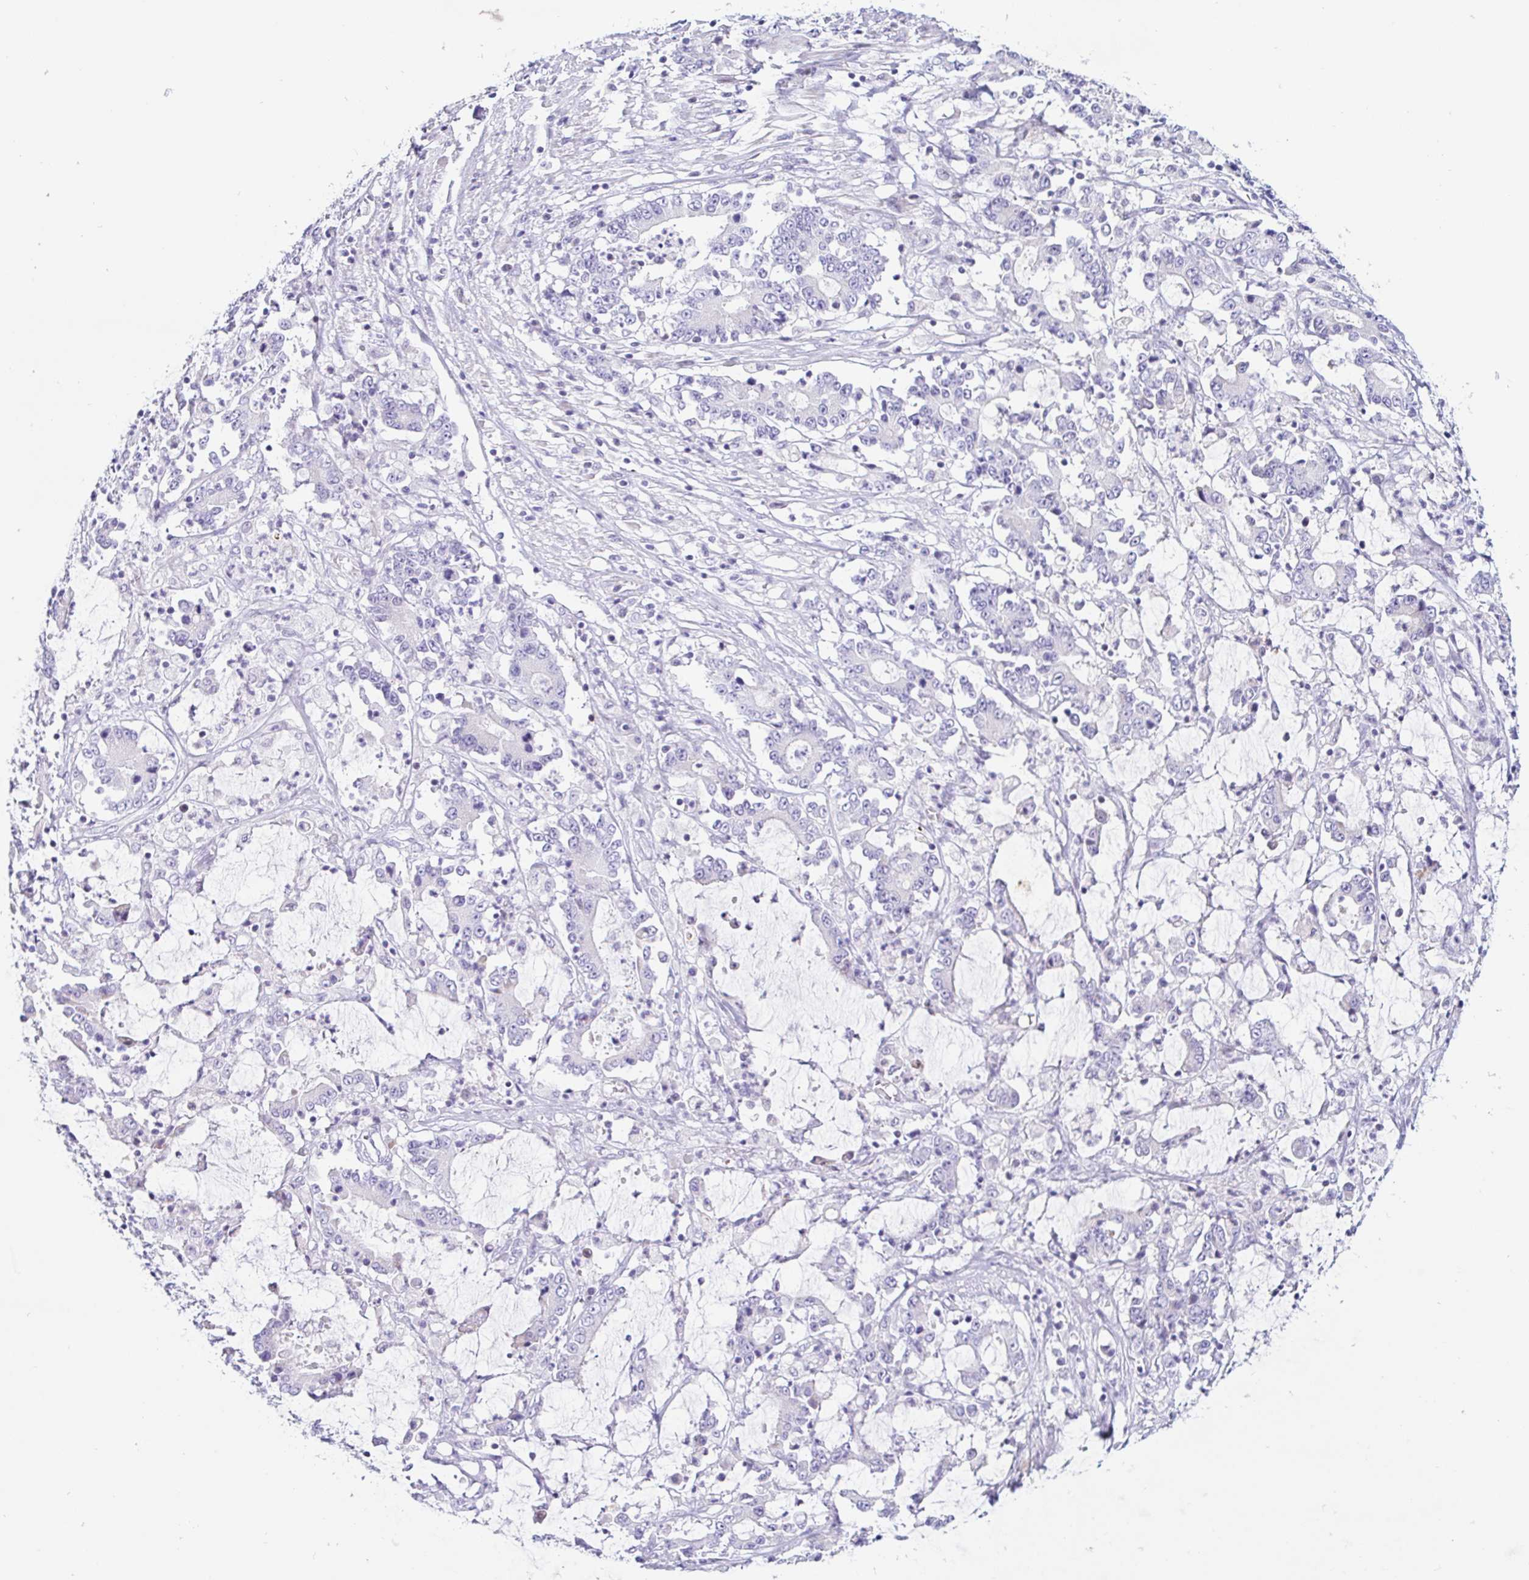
{"staining": {"intensity": "negative", "quantity": "none", "location": "none"}, "tissue": "stomach cancer", "cell_type": "Tumor cells", "image_type": "cancer", "snomed": [{"axis": "morphology", "description": "Adenocarcinoma, NOS"}, {"axis": "topography", "description": "Stomach, upper"}], "caption": "A histopathology image of human stomach cancer is negative for staining in tumor cells. (Stains: DAB immunohistochemistry (IHC) with hematoxylin counter stain, Microscopy: brightfield microscopy at high magnification).", "gene": "PINLYP", "patient": {"sex": "male", "age": 68}}